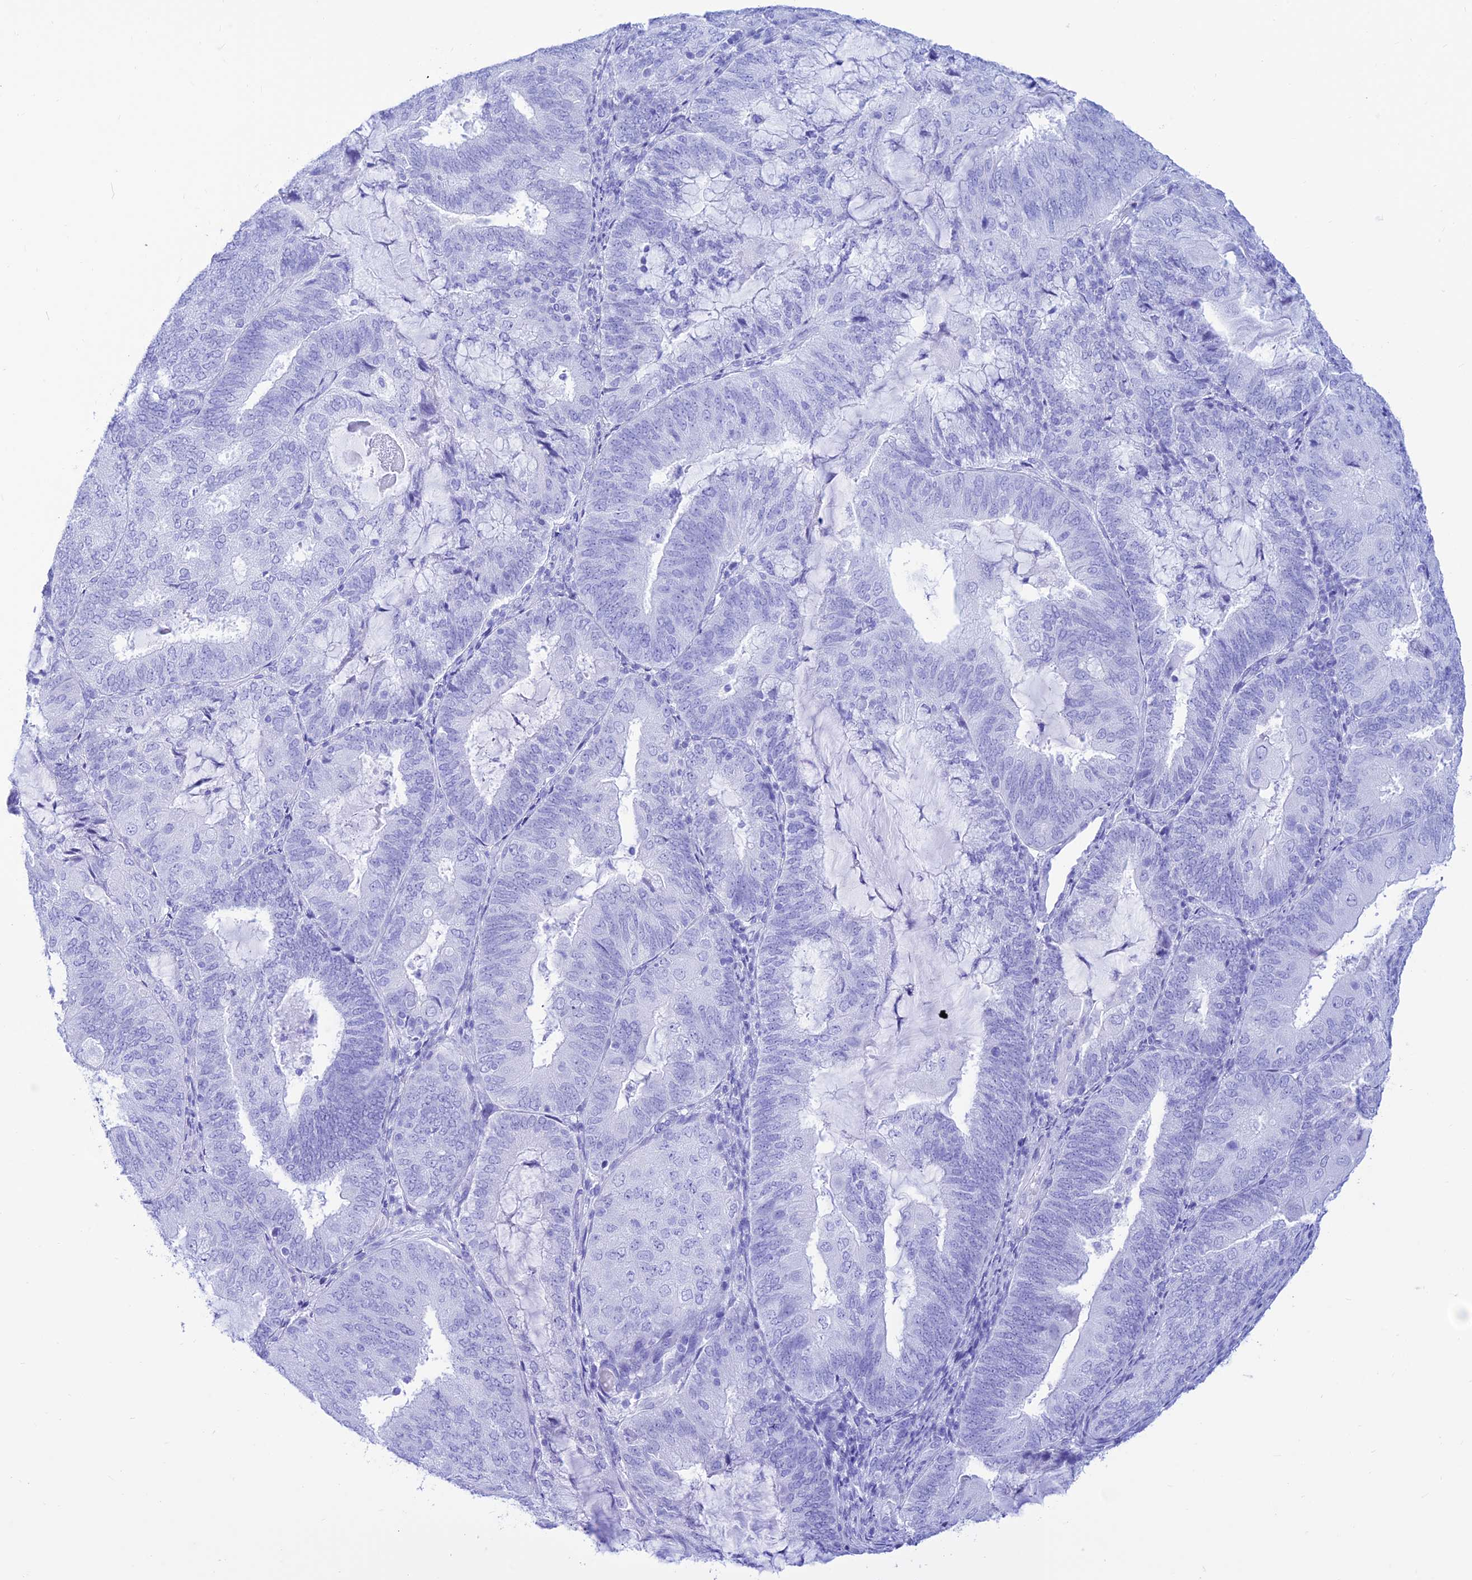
{"staining": {"intensity": "negative", "quantity": "none", "location": "none"}, "tissue": "endometrial cancer", "cell_type": "Tumor cells", "image_type": "cancer", "snomed": [{"axis": "morphology", "description": "Adenocarcinoma, NOS"}, {"axis": "topography", "description": "Endometrium"}], "caption": "Immunohistochemistry image of neoplastic tissue: human endometrial cancer stained with DAB (3,3'-diaminobenzidine) exhibits no significant protein staining in tumor cells.", "gene": "PRNP", "patient": {"sex": "female", "age": 81}}